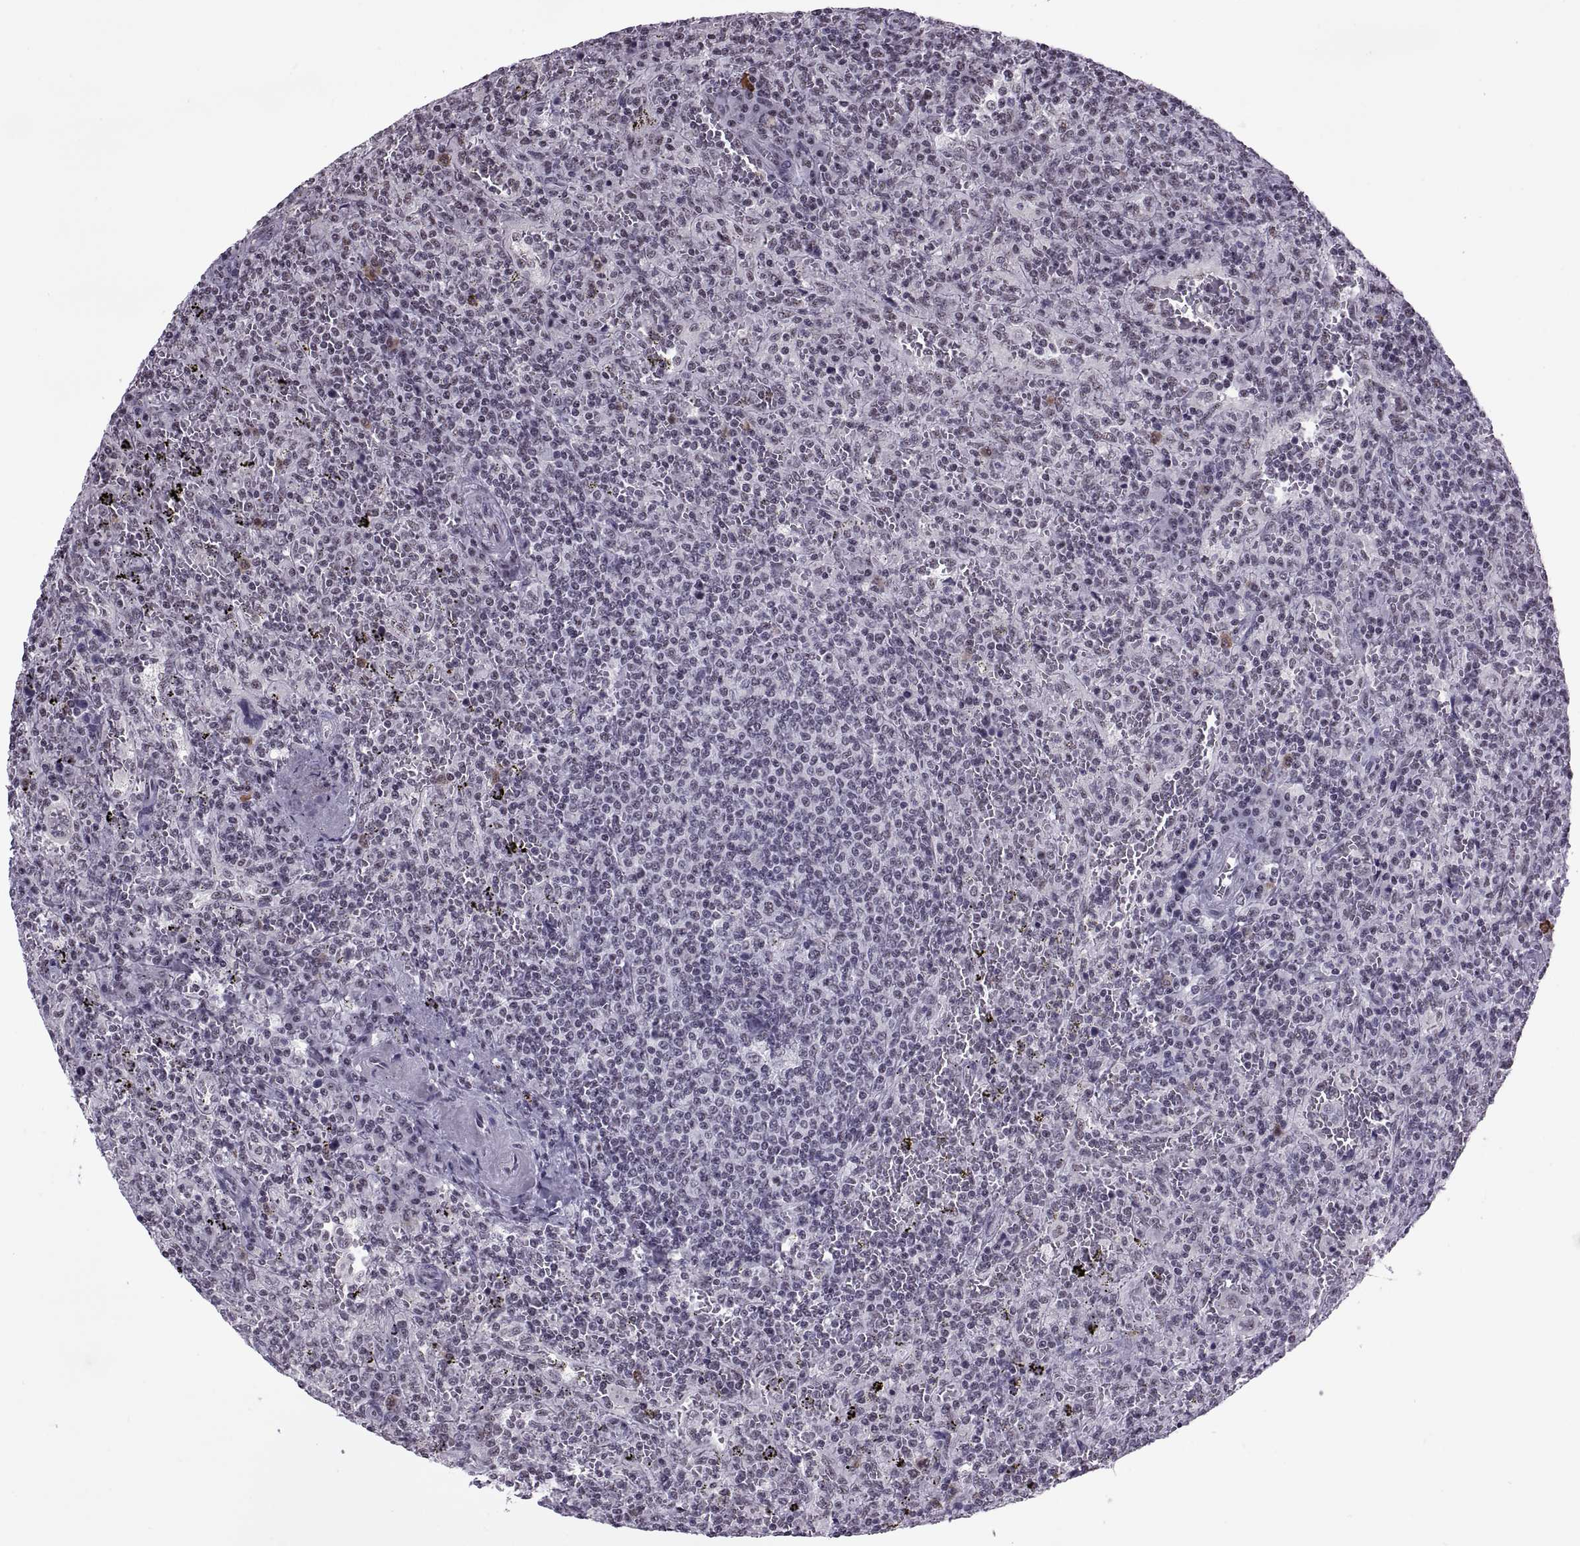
{"staining": {"intensity": "negative", "quantity": "none", "location": "none"}, "tissue": "lymphoma", "cell_type": "Tumor cells", "image_type": "cancer", "snomed": [{"axis": "morphology", "description": "Malignant lymphoma, non-Hodgkin's type, Low grade"}, {"axis": "topography", "description": "Spleen"}], "caption": "High magnification brightfield microscopy of low-grade malignant lymphoma, non-Hodgkin's type stained with DAB (3,3'-diaminobenzidine) (brown) and counterstained with hematoxylin (blue): tumor cells show no significant positivity.", "gene": "MAGEA4", "patient": {"sex": "male", "age": 62}}